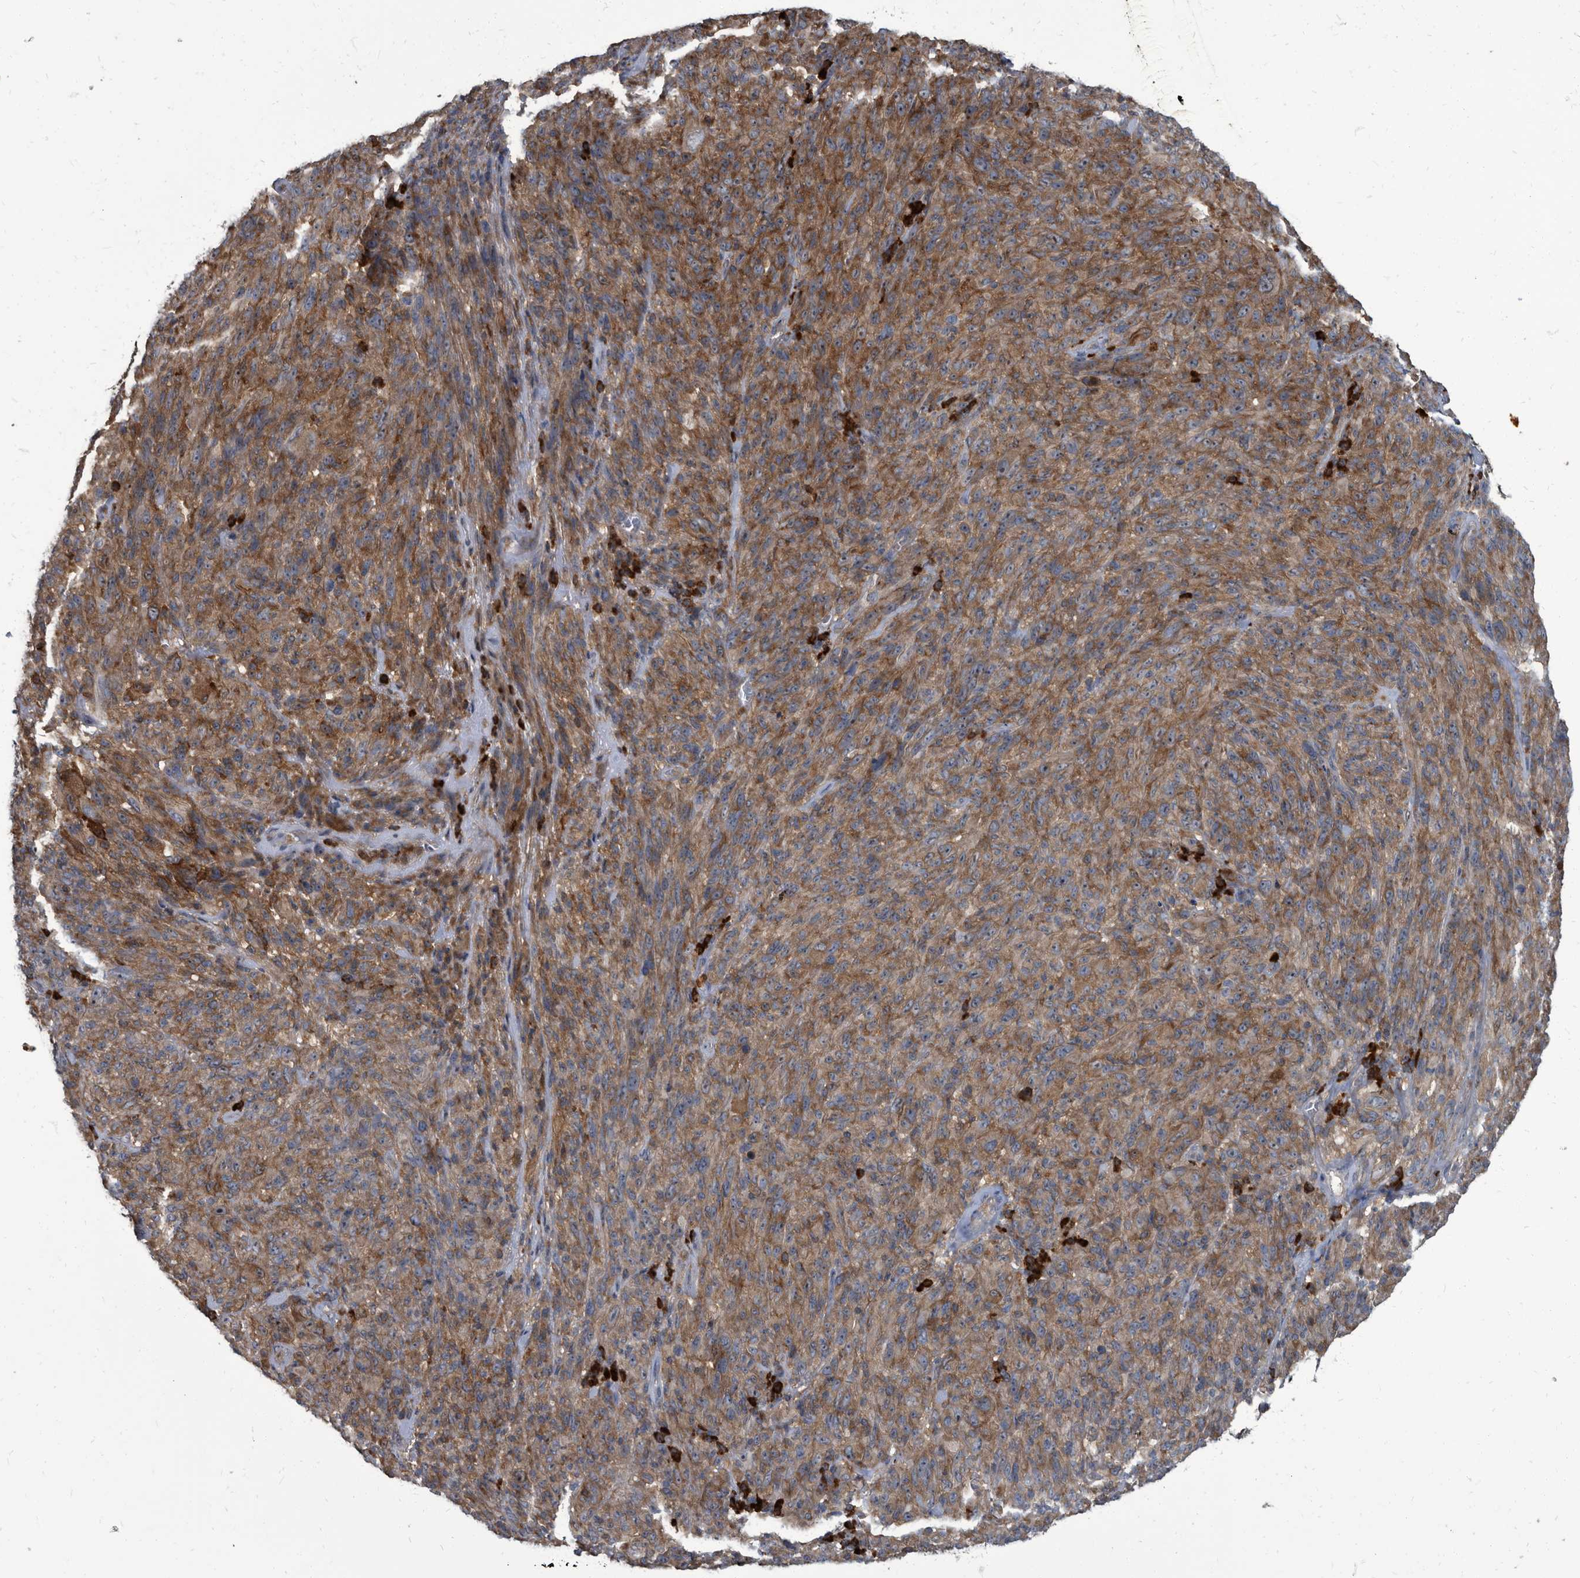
{"staining": {"intensity": "moderate", "quantity": ">75%", "location": "cytoplasmic/membranous"}, "tissue": "melanoma", "cell_type": "Tumor cells", "image_type": "cancer", "snomed": [{"axis": "morphology", "description": "Malignant melanoma, NOS"}, {"axis": "topography", "description": "Skin of head"}], "caption": "Approximately >75% of tumor cells in malignant melanoma display moderate cytoplasmic/membranous protein staining as visualized by brown immunohistochemical staining.", "gene": "CDV3", "patient": {"sex": "male", "age": 96}}